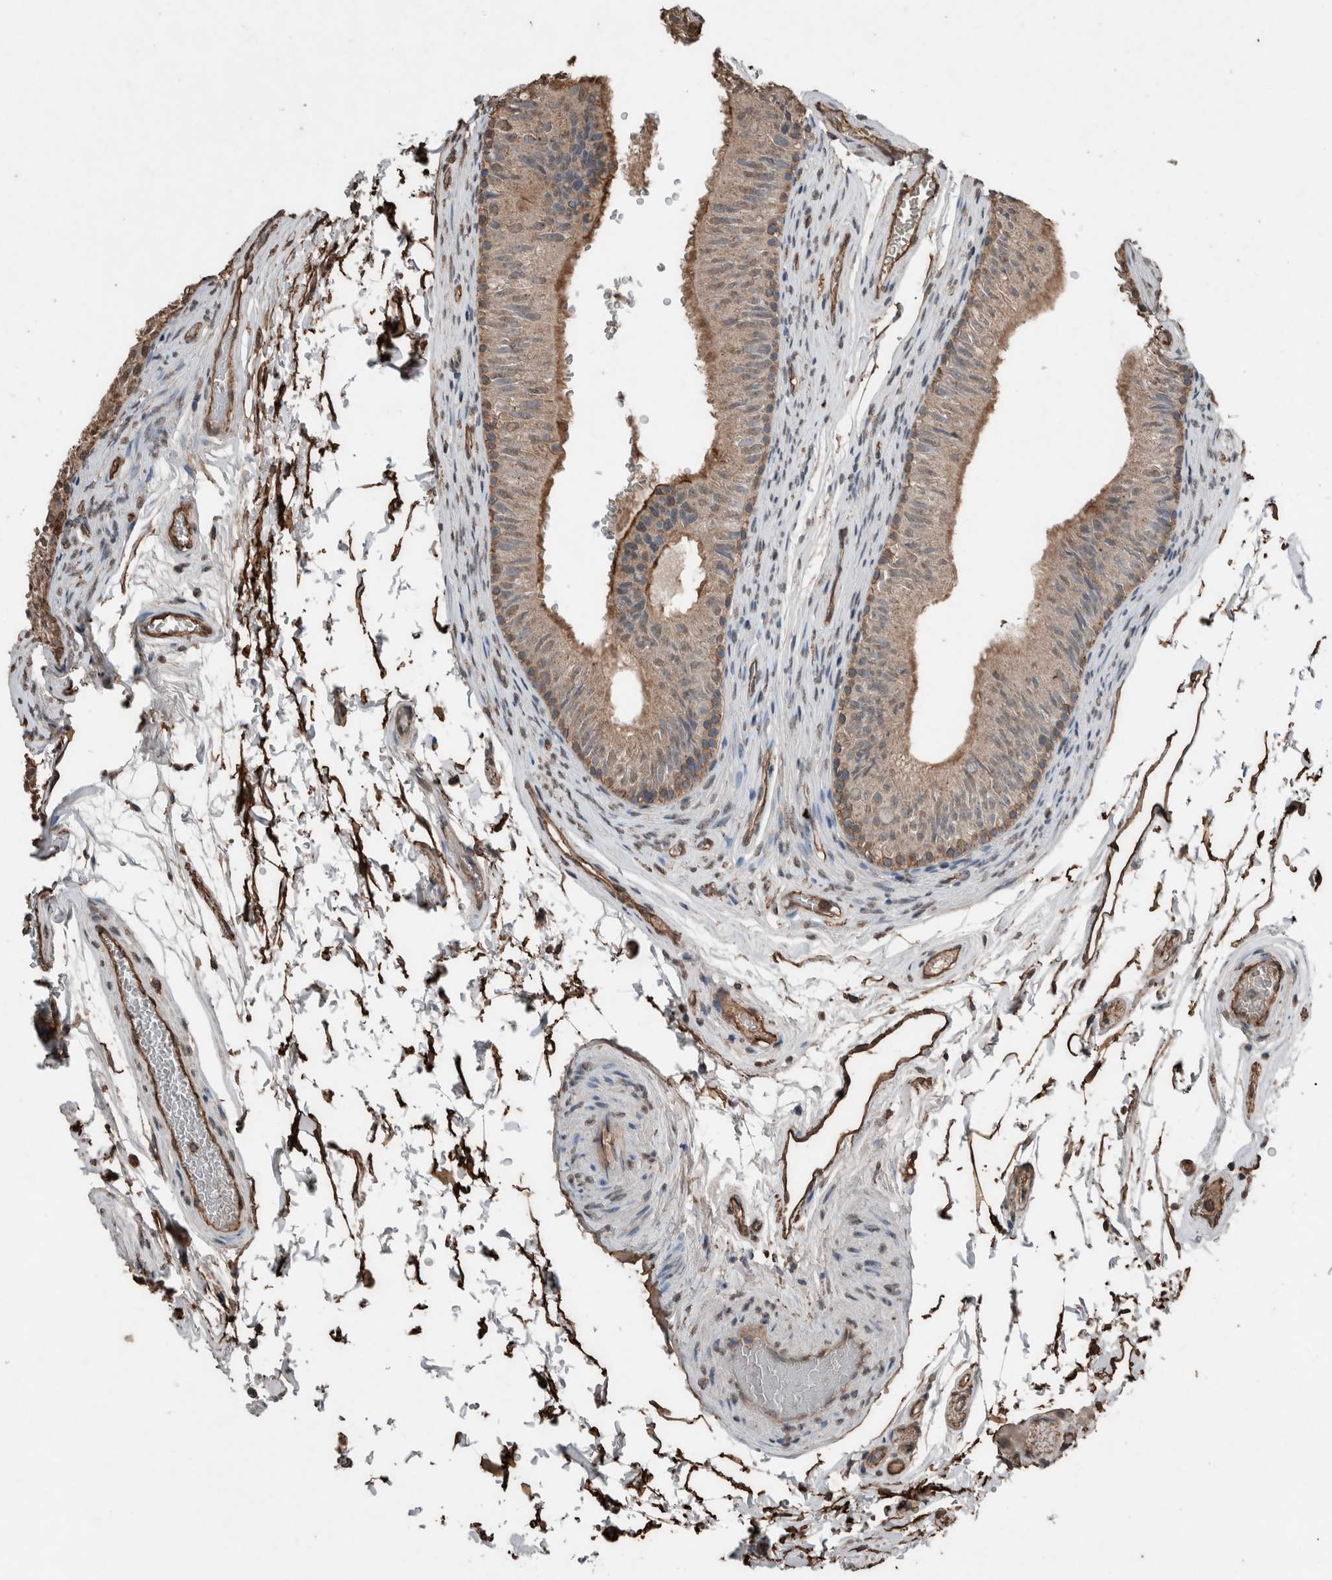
{"staining": {"intensity": "moderate", "quantity": "25%-75%", "location": "cytoplasmic/membranous"}, "tissue": "epididymis", "cell_type": "Glandular cells", "image_type": "normal", "snomed": [{"axis": "morphology", "description": "Normal tissue, NOS"}, {"axis": "topography", "description": "Epididymis"}], "caption": "Protein staining of benign epididymis displays moderate cytoplasmic/membranous positivity in approximately 25%-75% of glandular cells.", "gene": "S100A10", "patient": {"sex": "male", "age": 36}}